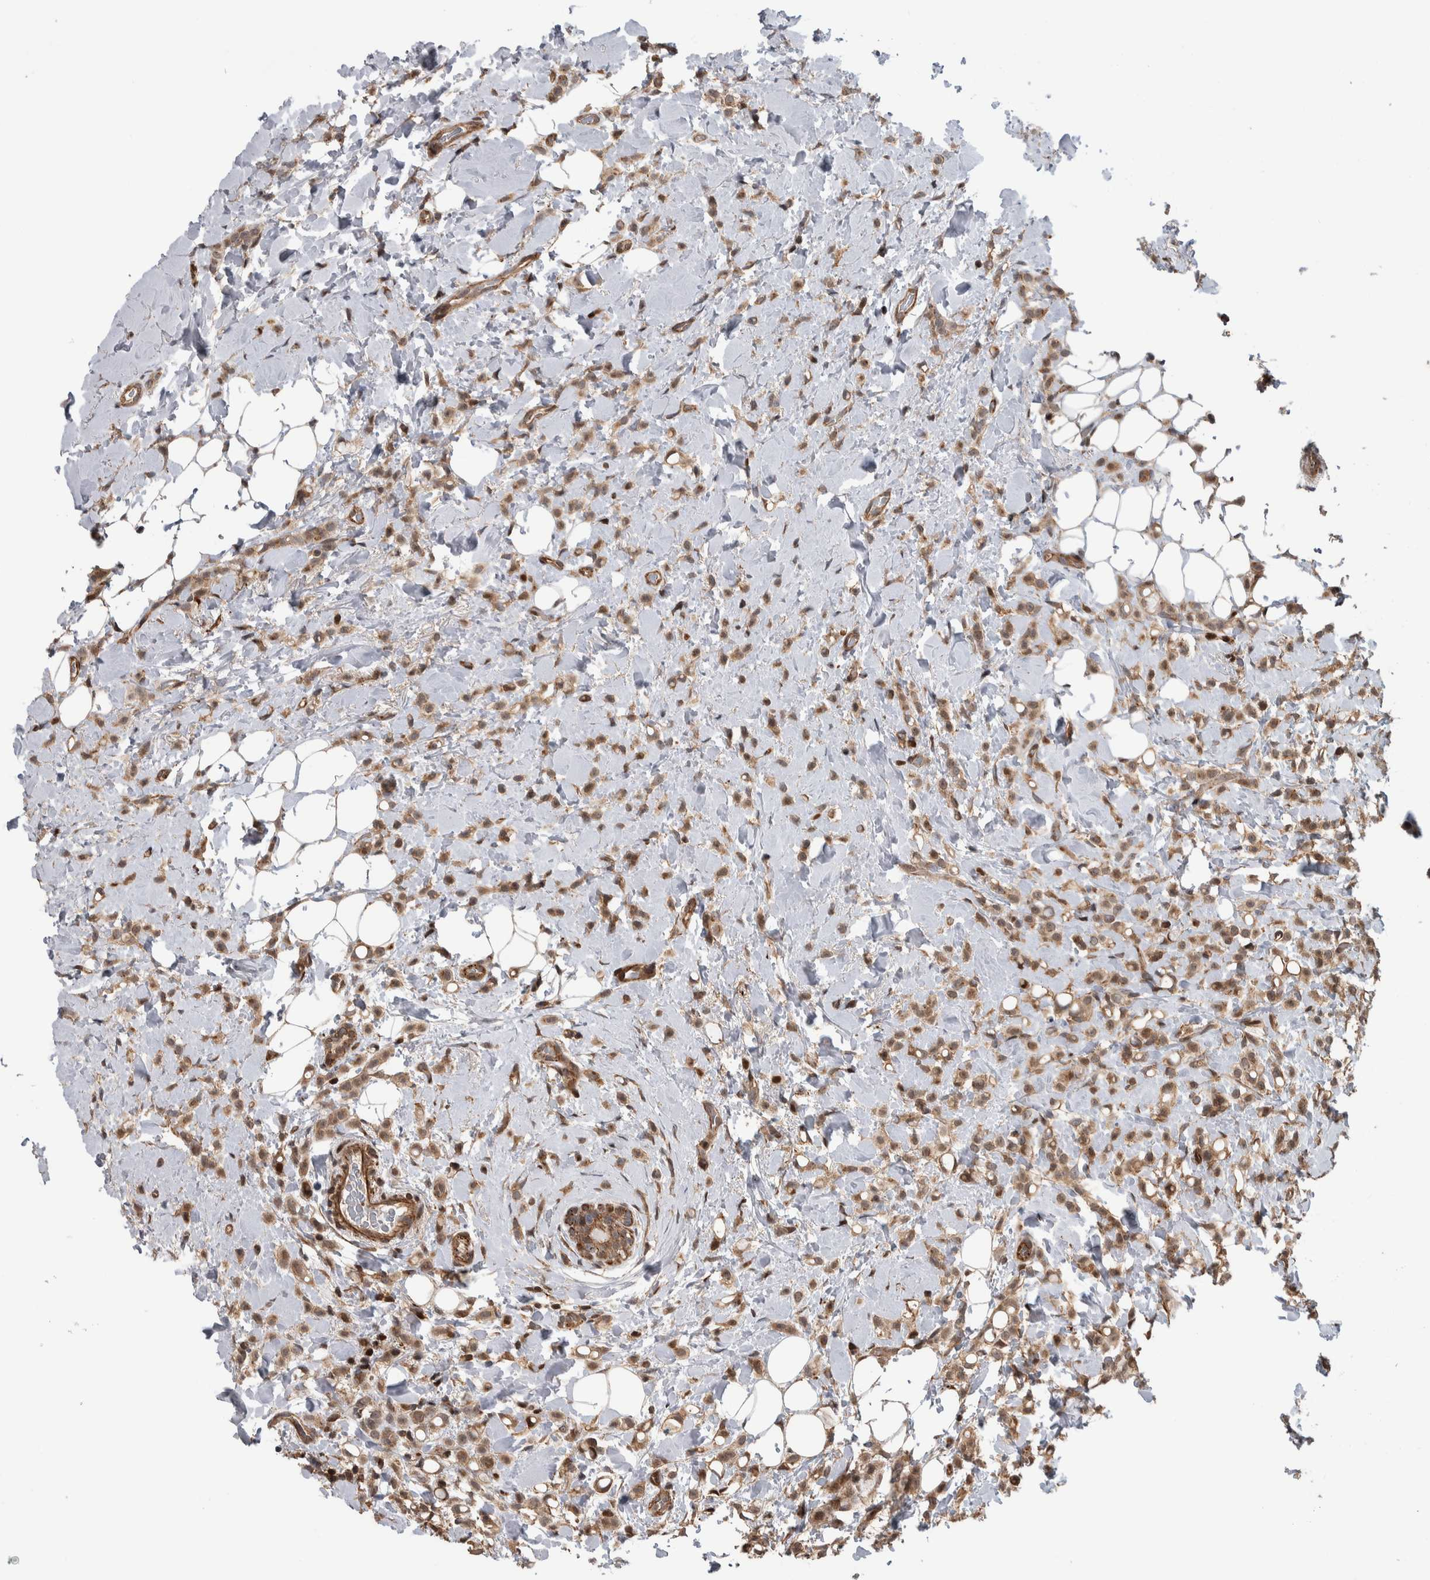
{"staining": {"intensity": "moderate", "quantity": ">75%", "location": "cytoplasmic/membranous"}, "tissue": "breast cancer", "cell_type": "Tumor cells", "image_type": "cancer", "snomed": [{"axis": "morphology", "description": "Normal tissue, NOS"}, {"axis": "morphology", "description": "Lobular carcinoma"}, {"axis": "topography", "description": "Breast"}], "caption": "A brown stain labels moderate cytoplasmic/membranous expression of a protein in breast lobular carcinoma tumor cells.", "gene": "ARFGEF1", "patient": {"sex": "female", "age": 50}}